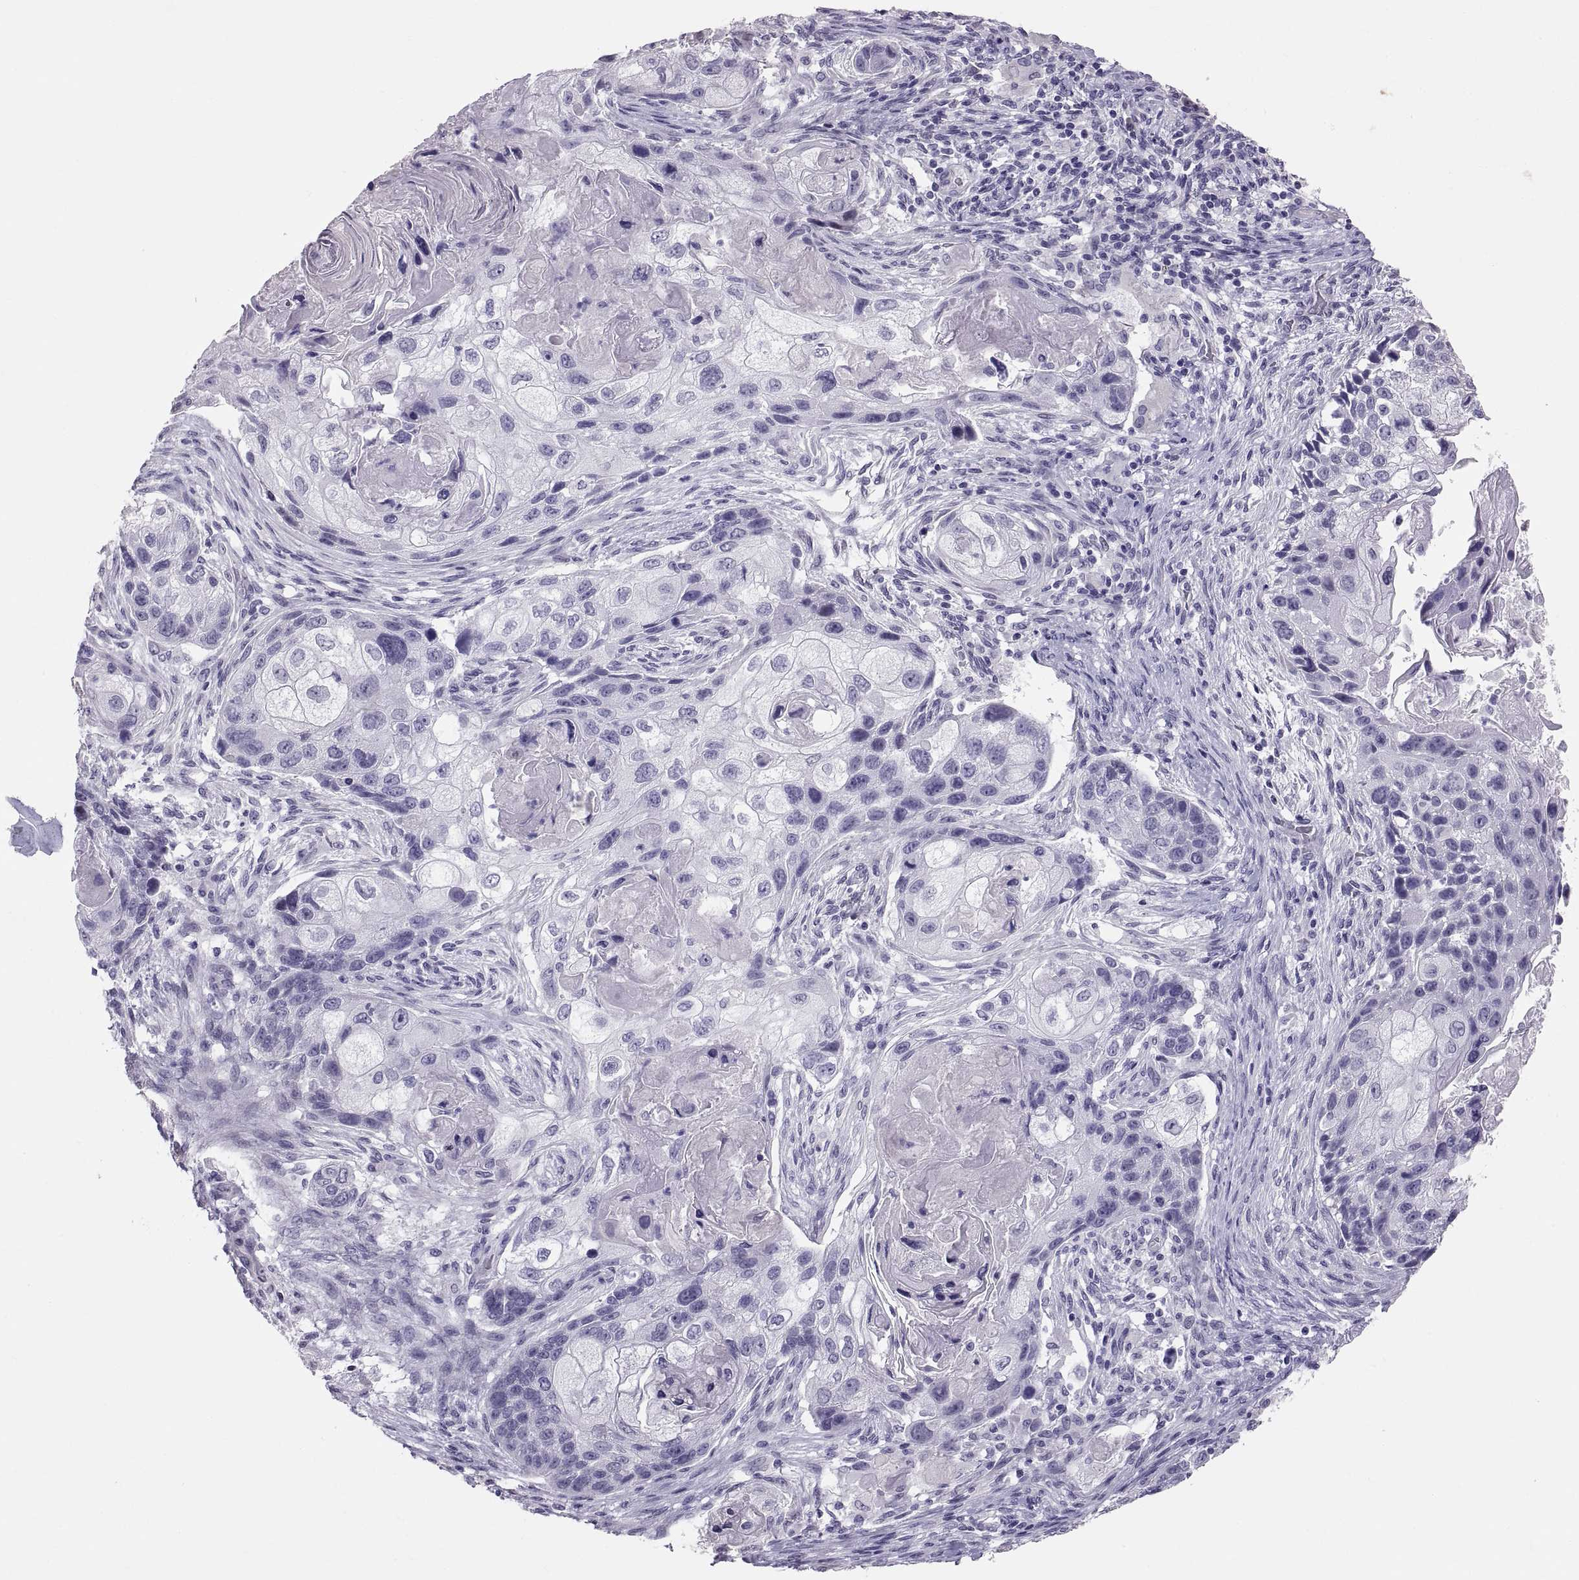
{"staining": {"intensity": "negative", "quantity": "none", "location": "none"}, "tissue": "lung cancer", "cell_type": "Tumor cells", "image_type": "cancer", "snomed": [{"axis": "morphology", "description": "Squamous cell carcinoma, NOS"}, {"axis": "topography", "description": "Lung"}], "caption": "An IHC photomicrograph of lung cancer (squamous cell carcinoma) is shown. There is no staining in tumor cells of lung cancer (squamous cell carcinoma).", "gene": "FAM170A", "patient": {"sex": "male", "age": 69}}